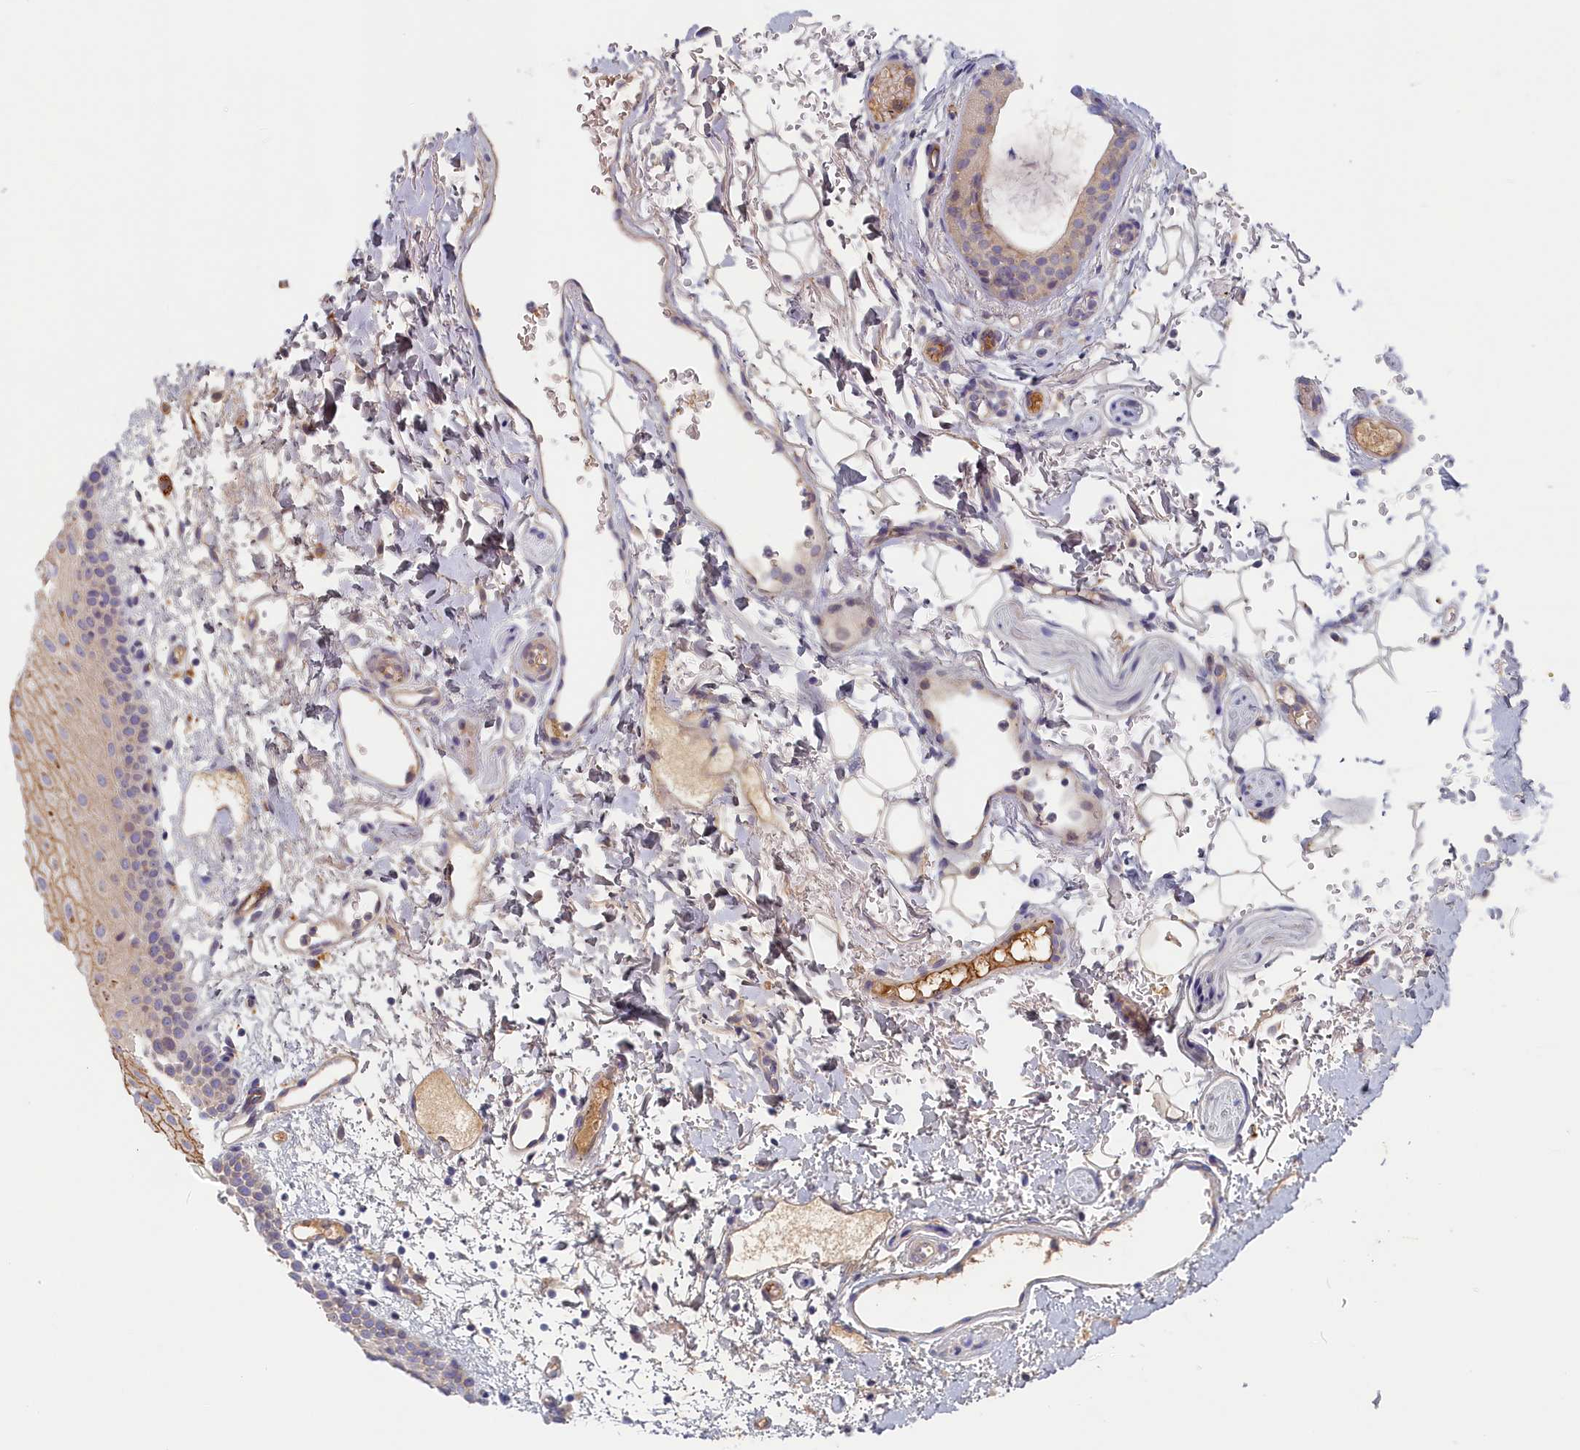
{"staining": {"intensity": "moderate", "quantity": "25%-75%", "location": "cytoplasmic/membranous"}, "tissue": "oral mucosa", "cell_type": "Squamous epithelial cells", "image_type": "normal", "snomed": [{"axis": "morphology", "description": "Normal tissue, NOS"}, {"axis": "topography", "description": "Oral tissue"}], "caption": "A high-resolution micrograph shows IHC staining of unremarkable oral mucosa, which displays moderate cytoplasmic/membranous staining in approximately 25%-75% of squamous epithelial cells. Immunohistochemistry stains the protein in brown and the nuclei are stained blue.", "gene": "STX16", "patient": {"sex": "female", "age": 70}}